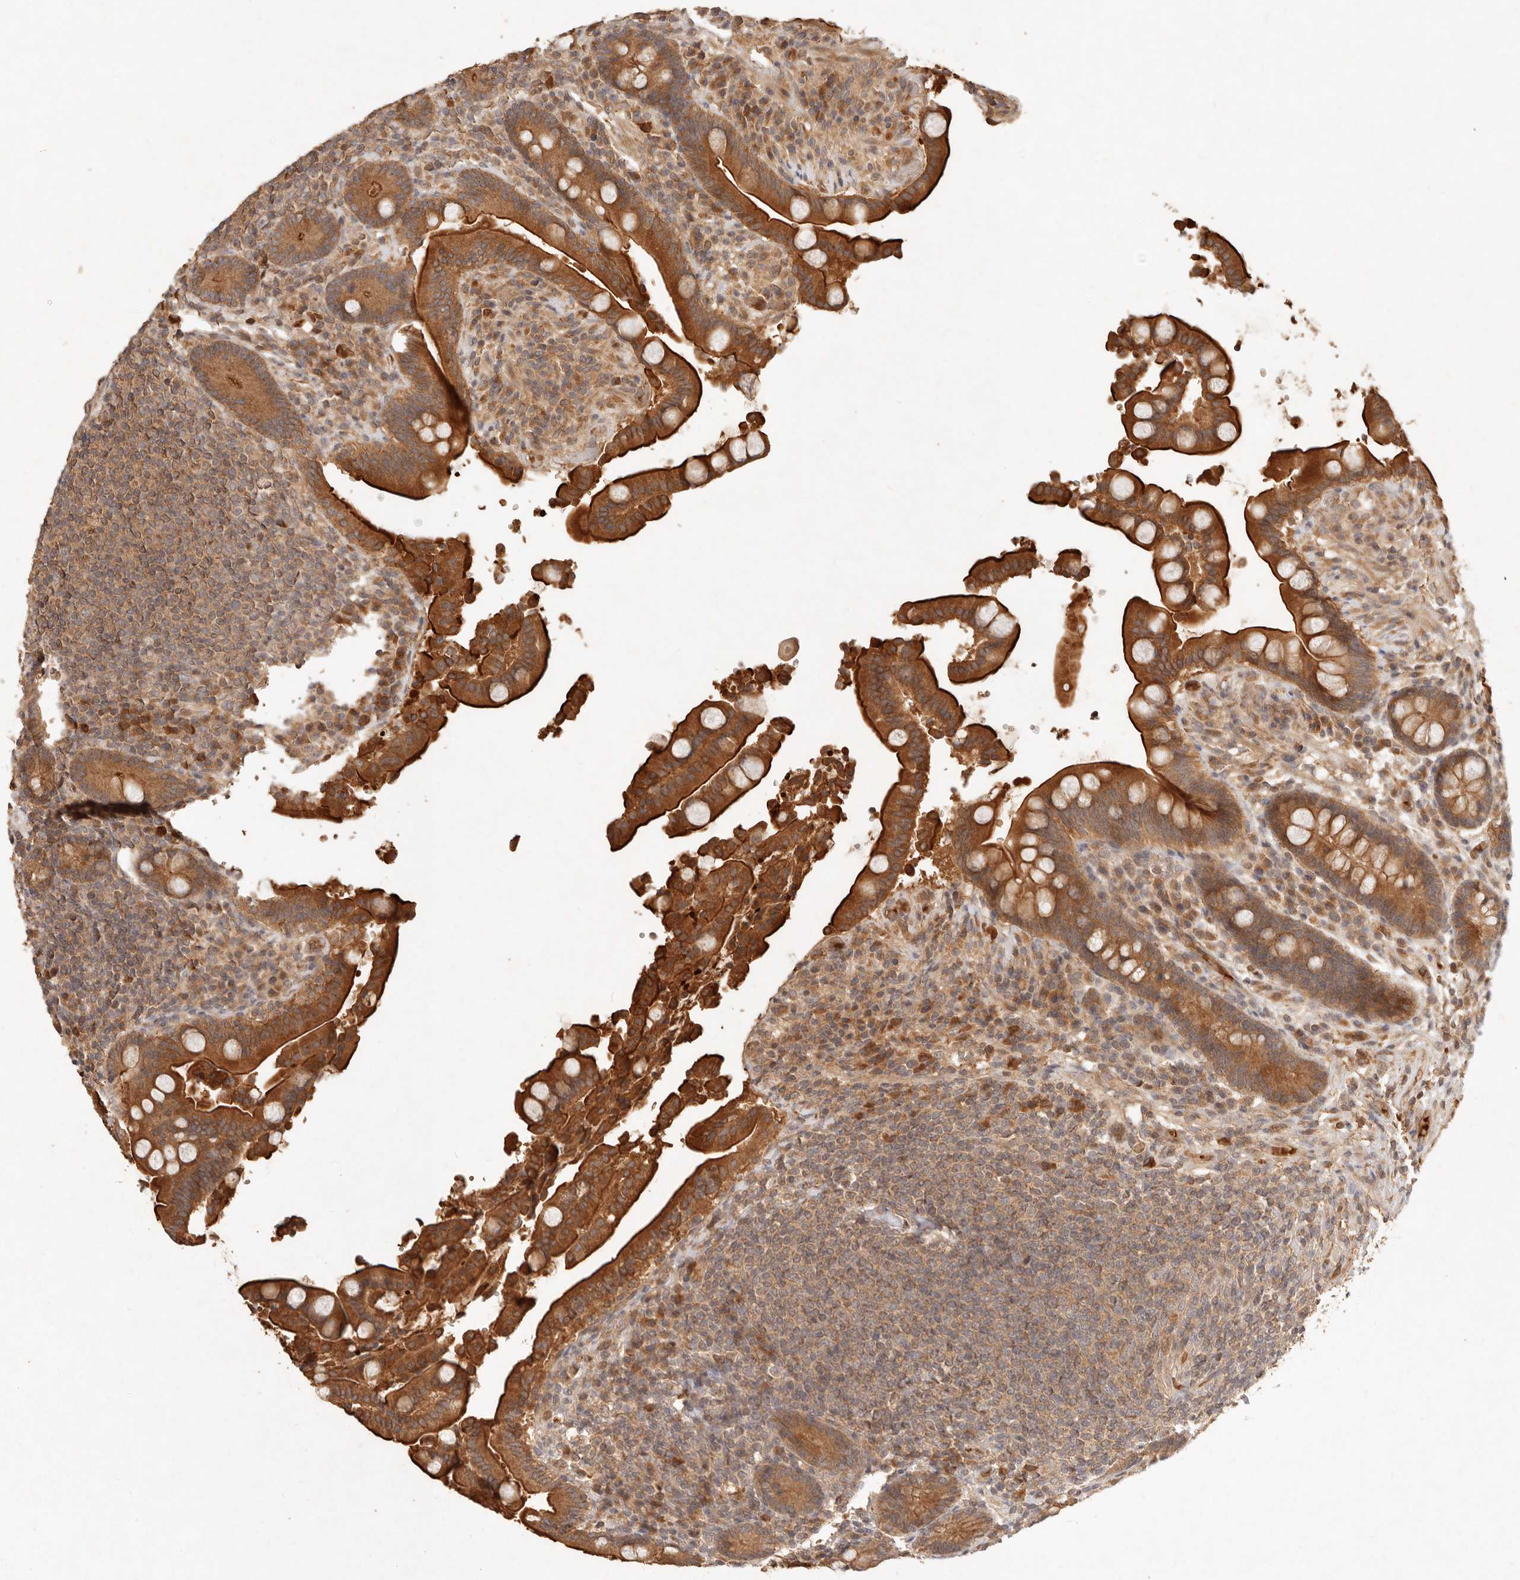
{"staining": {"intensity": "moderate", "quantity": ">75%", "location": "cytoplasmic/membranous"}, "tissue": "colon", "cell_type": "Endothelial cells", "image_type": "normal", "snomed": [{"axis": "morphology", "description": "Normal tissue, NOS"}, {"axis": "topography", "description": "Colon"}], "caption": "The image reveals staining of normal colon, revealing moderate cytoplasmic/membranous protein expression (brown color) within endothelial cells.", "gene": "FREM2", "patient": {"sex": "male", "age": 73}}